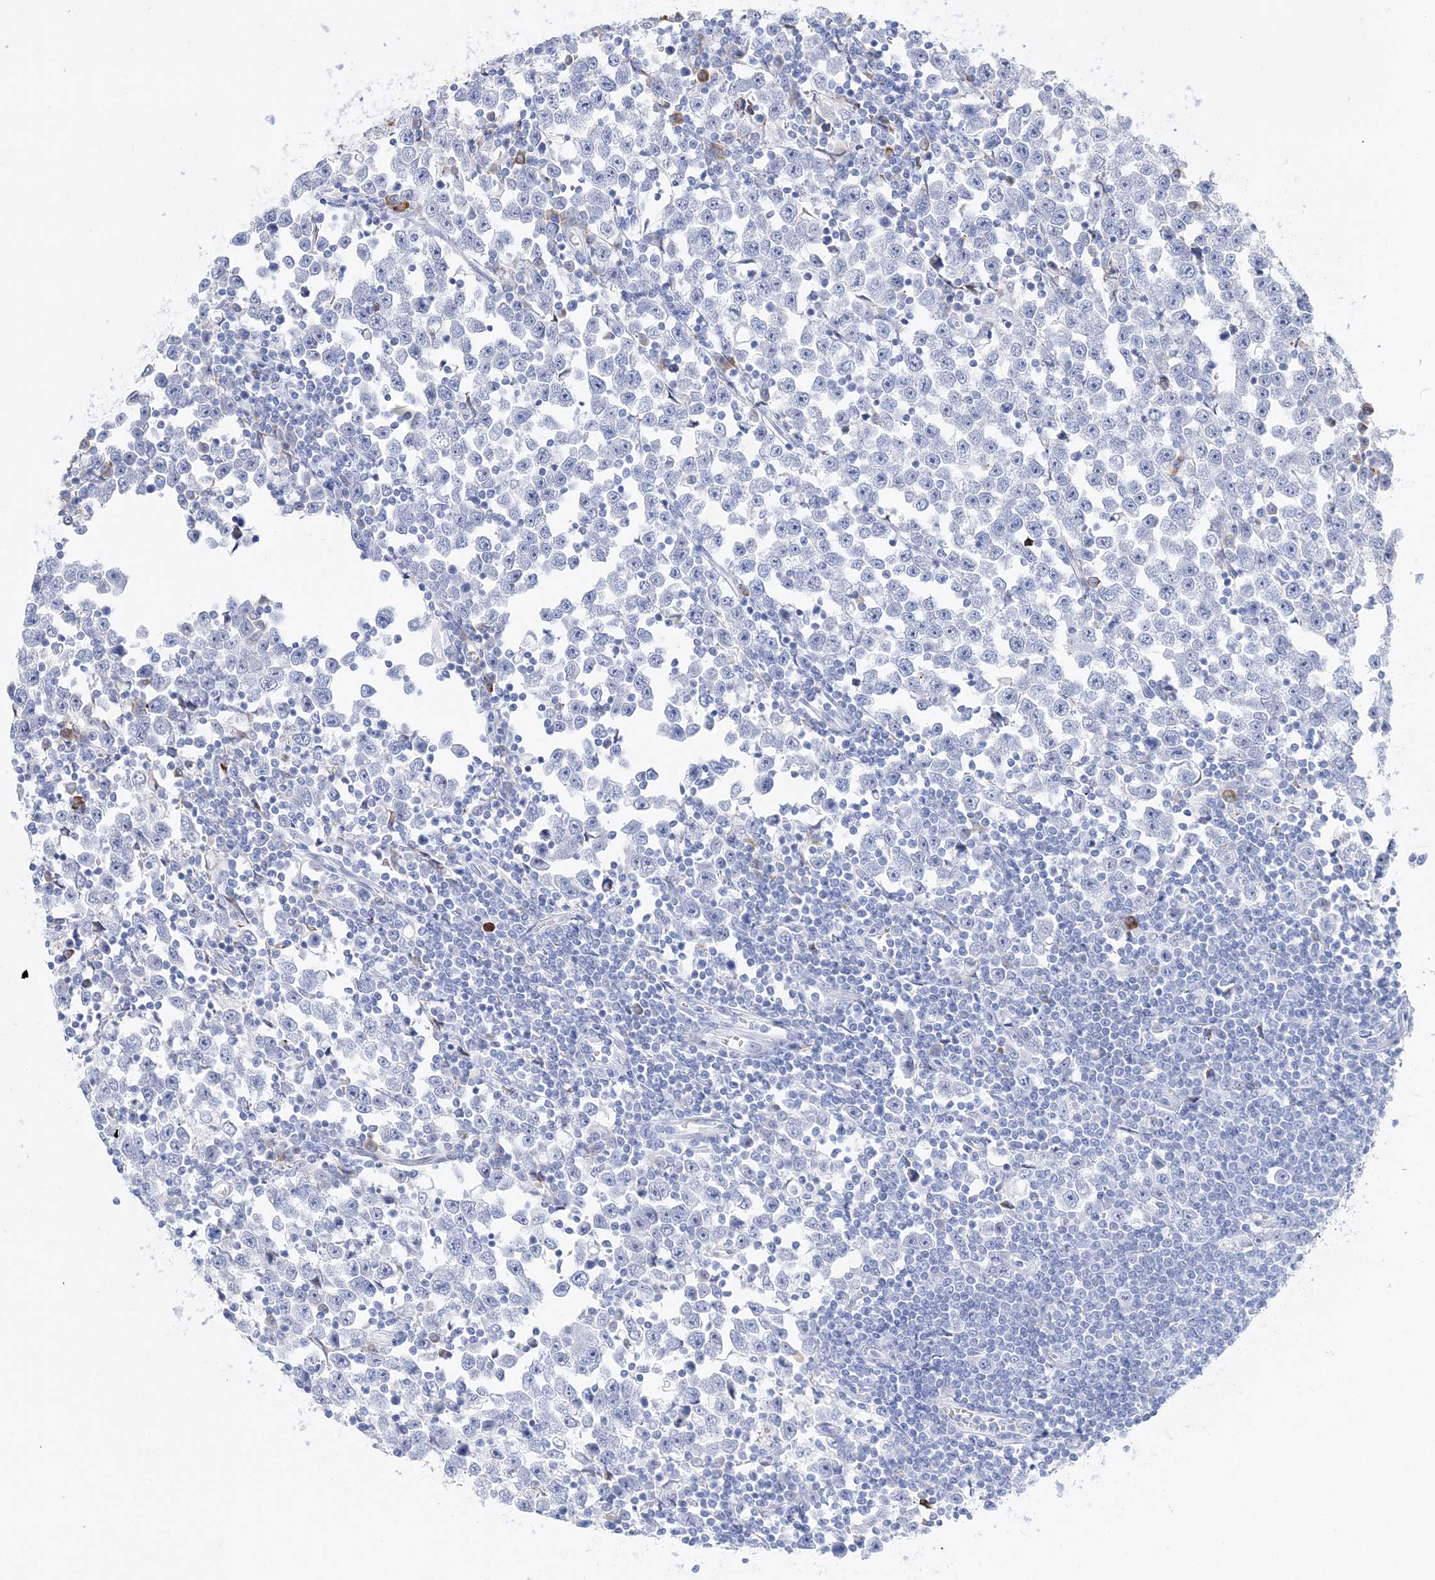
{"staining": {"intensity": "negative", "quantity": "none", "location": "none"}, "tissue": "testis cancer", "cell_type": "Tumor cells", "image_type": "cancer", "snomed": [{"axis": "morphology", "description": "Normal tissue, NOS"}, {"axis": "morphology", "description": "Seminoma, NOS"}, {"axis": "topography", "description": "Testis"}], "caption": "An image of testis cancer stained for a protein exhibits no brown staining in tumor cells.", "gene": "TSPYL6", "patient": {"sex": "male", "age": 43}}